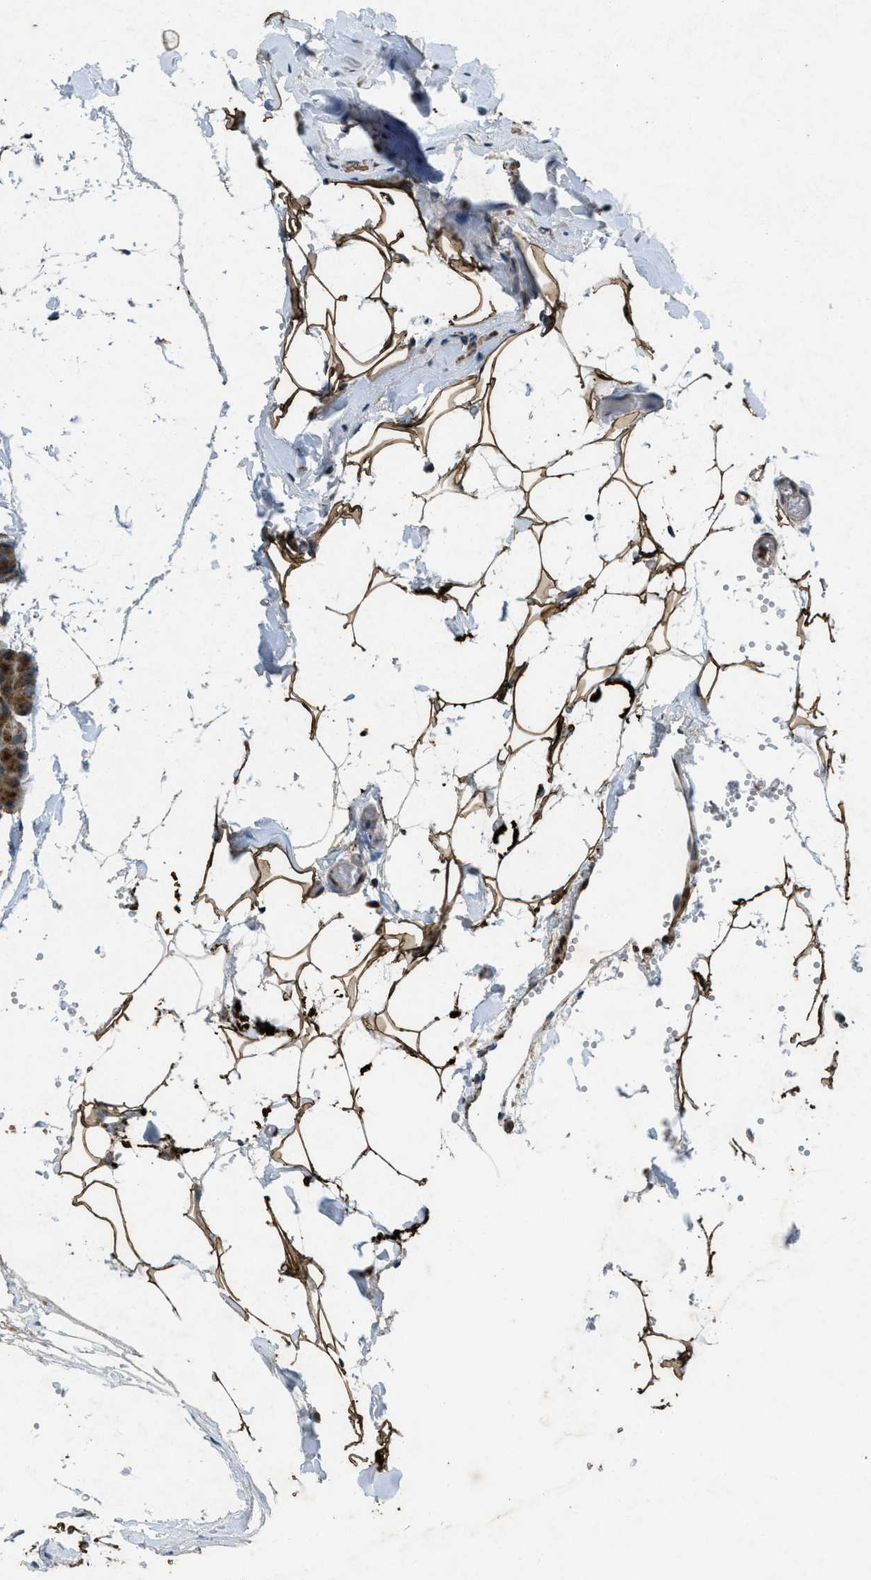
{"staining": {"intensity": "strong", "quantity": ">75%", "location": "cytoplasmic/membranous"}, "tissue": "pancreas", "cell_type": "Exocrine glandular cells", "image_type": "normal", "snomed": [{"axis": "morphology", "description": "Normal tissue, NOS"}, {"axis": "topography", "description": "Pancreas"}], "caption": "Immunohistochemical staining of unremarkable pancreas shows >75% levels of strong cytoplasmic/membranous protein expression in approximately >75% of exocrine glandular cells.", "gene": "PPP1R15A", "patient": {"sex": "female", "age": 35}}